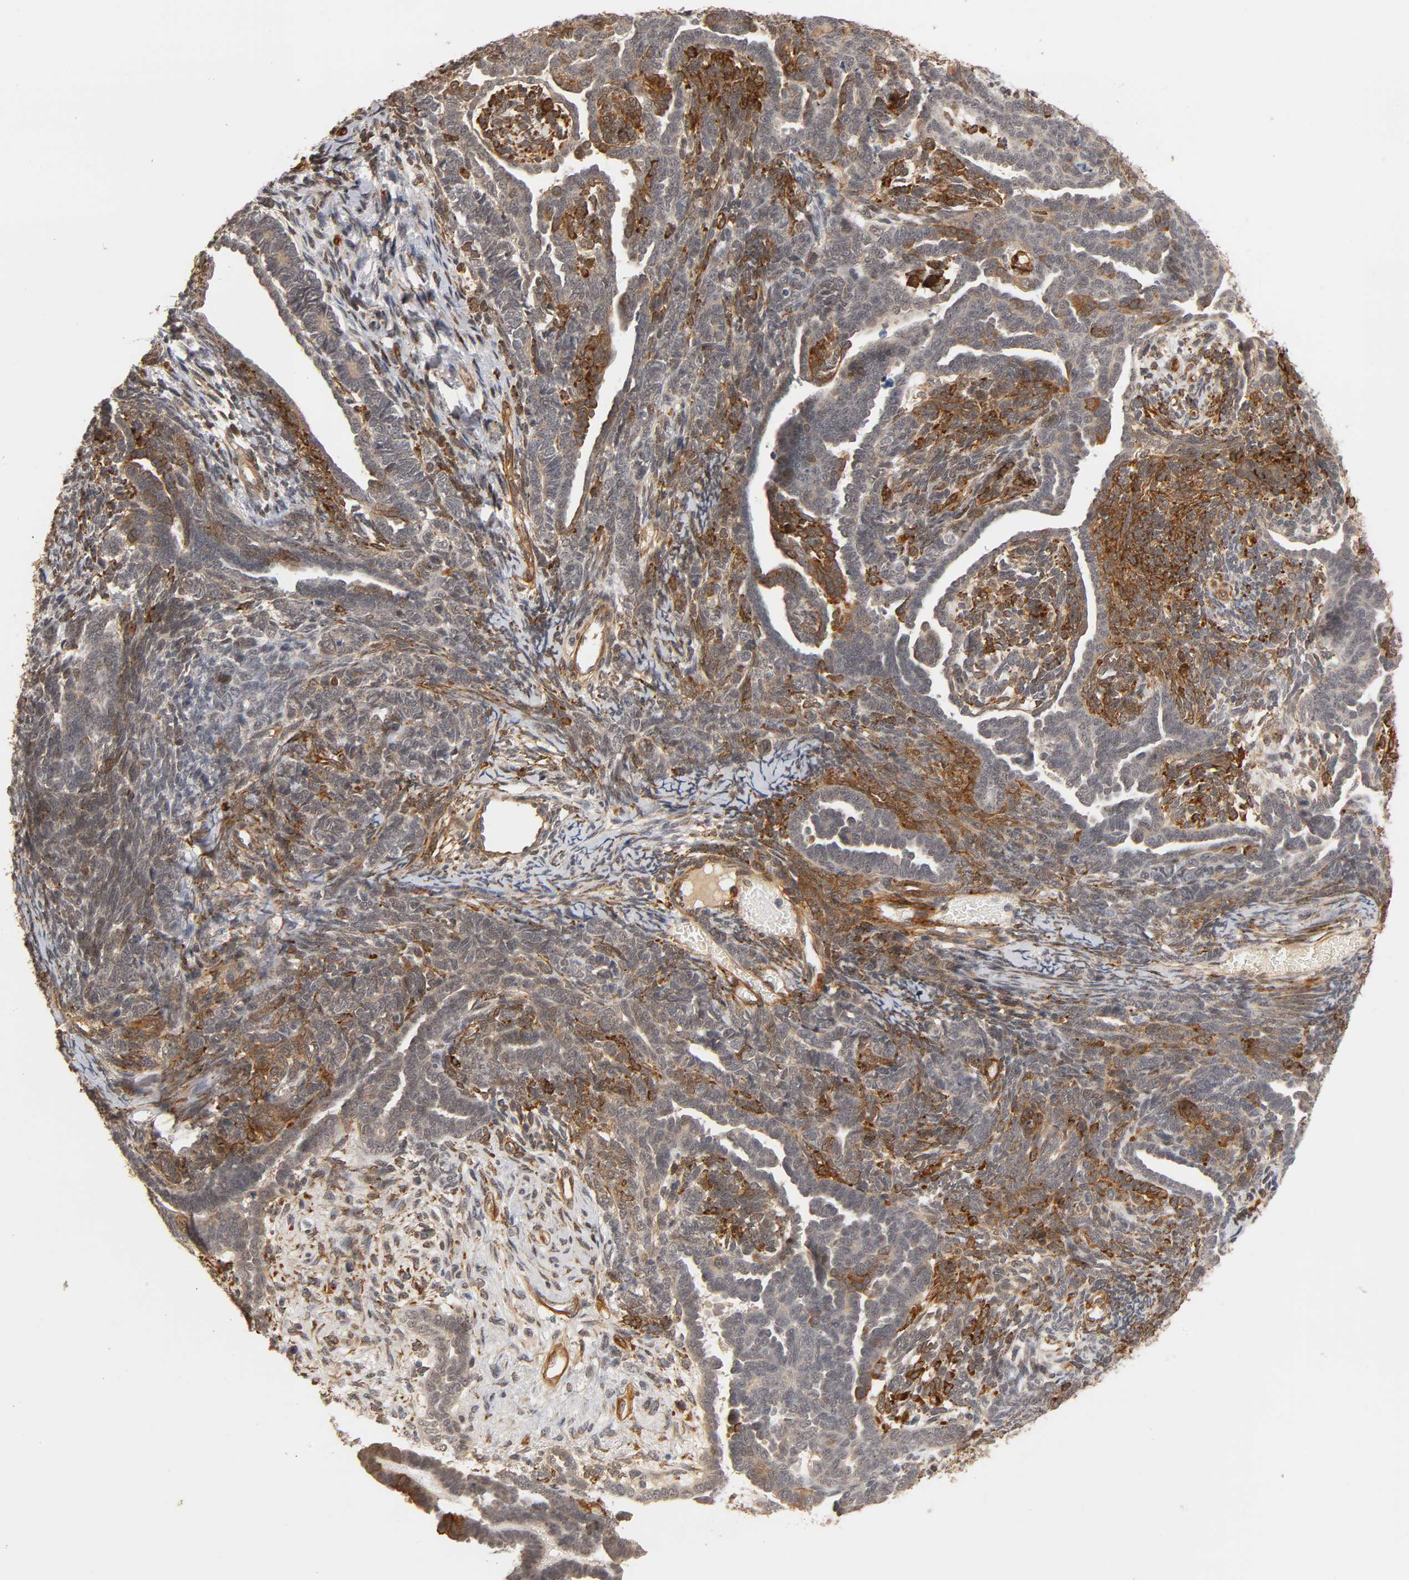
{"staining": {"intensity": "moderate", "quantity": "25%-75%", "location": "cytoplasmic/membranous"}, "tissue": "endometrial cancer", "cell_type": "Tumor cells", "image_type": "cancer", "snomed": [{"axis": "morphology", "description": "Neoplasm, malignant, NOS"}, {"axis": "topography", "description": "Endometrium"}], "caption": "Immunohistochemistry (IHC) staining of malignant neoplasm (endometrial), which displays medium levels of moderate cytoplasmic/membranous expression in approximately 25%-75% of tumor cells indicating moderate cytoplasmic/membranous protein positivity. The staining was performed using DAB (brown) for protein detection and nuclei were counterstained in hematoxylin (blue).", "gene": "LAMB1", "patient": {"sex": "female", "age": 74}}